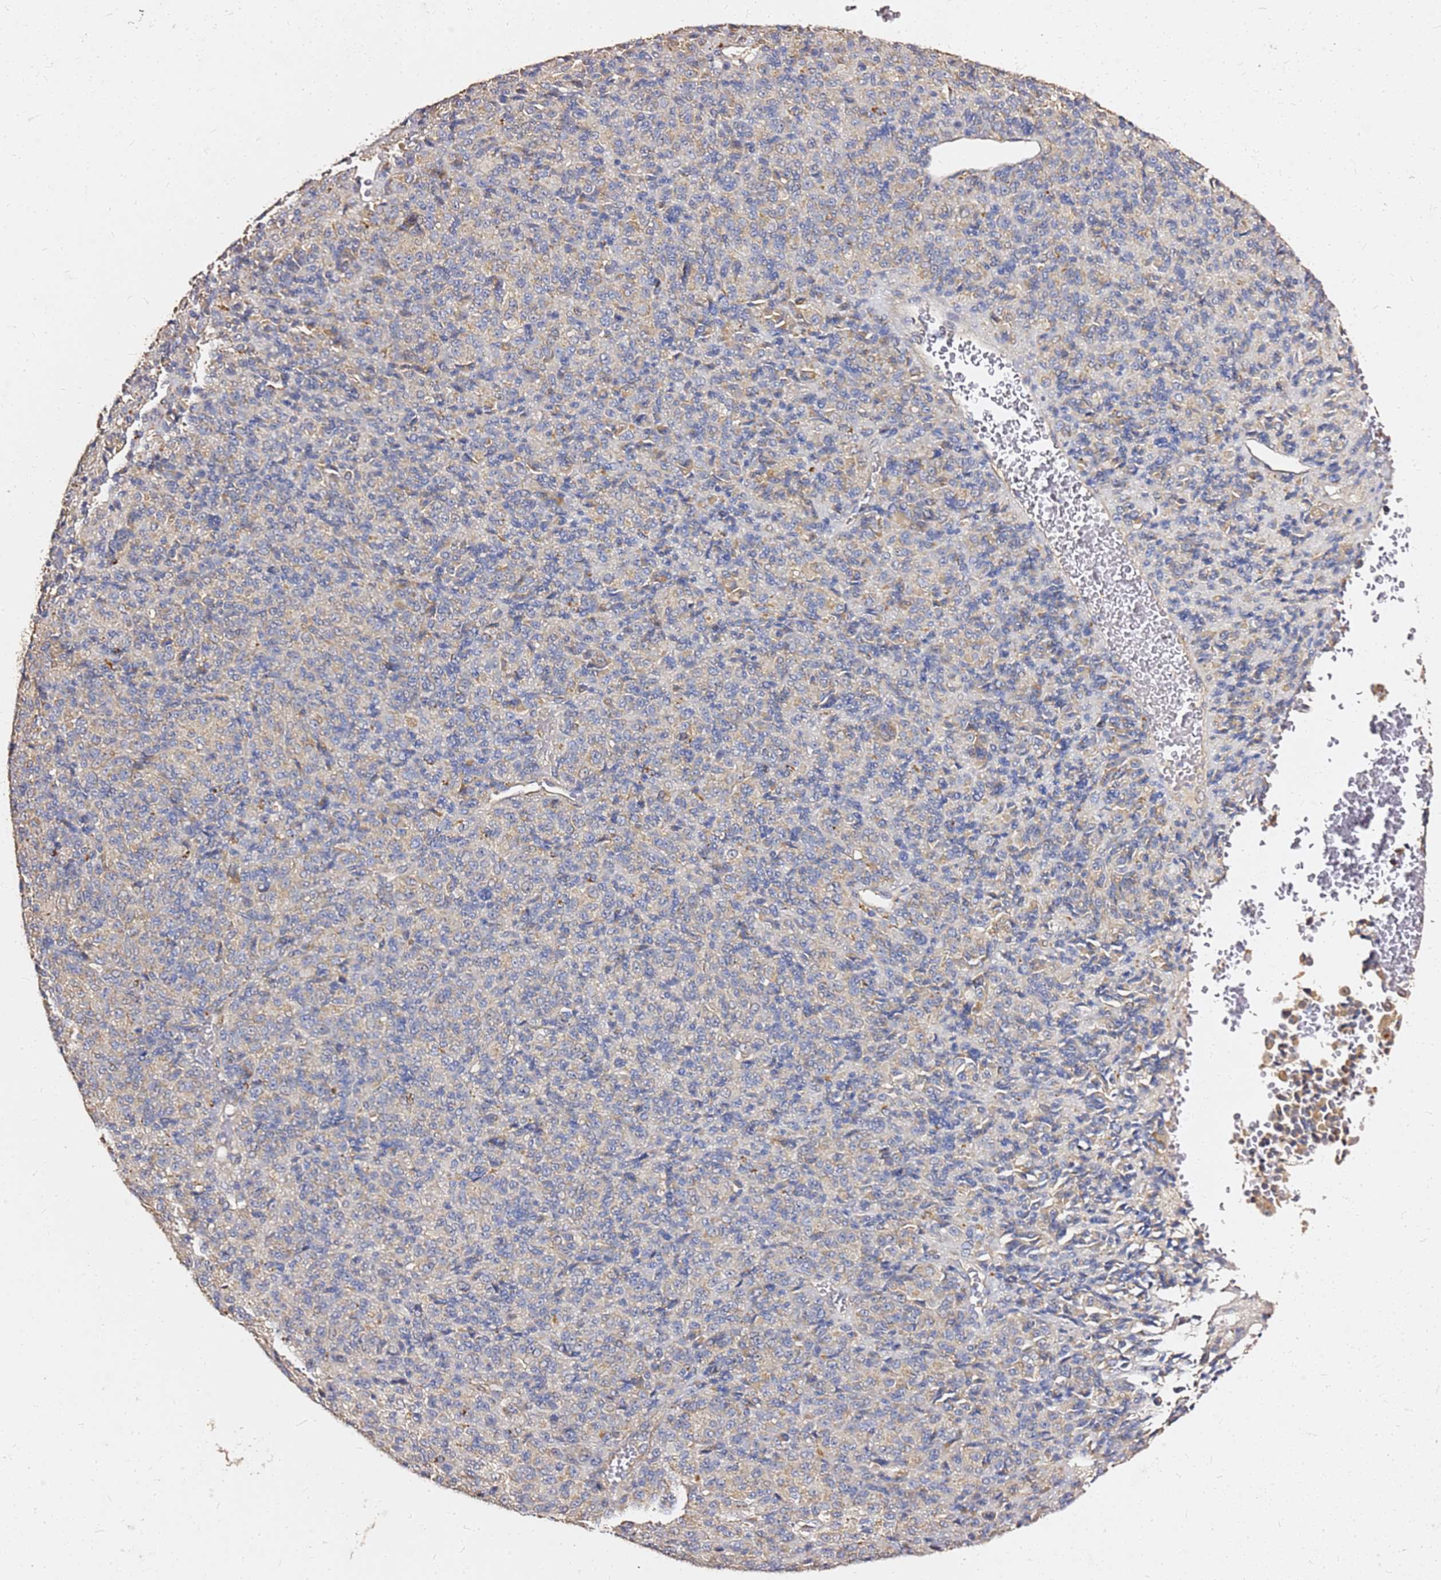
{"staining": {"intensity": "weak", "quantity": "<25%", "location": "cytoplasmic/membranous"}, "tissue": "melanoma", "cell_type": "Tumor cells", "image_type": "cancer", "snomed": [{"axis": "morphology", "description": "Malignant melanoma, Metastatic site"}, {"axis": "topography", "description": "Brain"}], "caption": "This is an IHC micrograph of malignant melanoma (metastatic site). There is no staining in tumor cells.", "gene": "EXD3", "patient": {"sex": "female", "age": 56}}